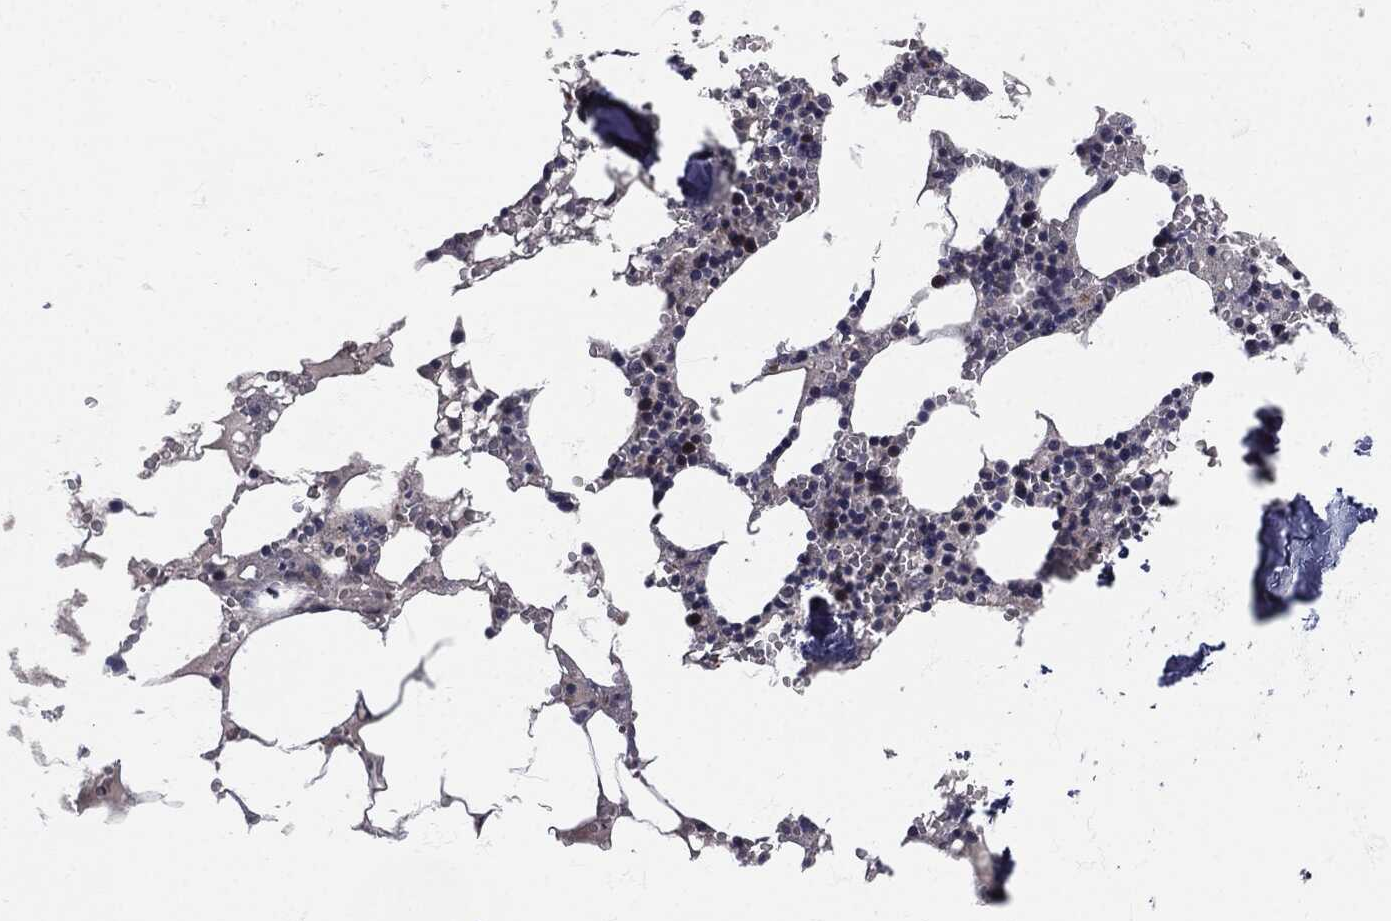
{"staining": {"intensity": "strong", "quantity": "<25%", "location": "nuclear"}, "tissue": "bone marrow", "cell_type": "Hematopoietic cells", "image_type": "normal", "snomed": [{"axis": "morphology", "description": "Normal tissue, NOS"}, {"axis": "topography", "description": "Bone marrow"}], "caption": "High-magnification brightfield microscopy of unremarkable bone marrow stained with DAB (3,3'-diaminobenzidine) (brown) and counterstained with hematoxylin (blue). hematopoietic cells exhibit strong nuclear staining is seen in approximately<25% of cells.", "gene": "SIGLEC9", "patient": {"sex": "female", "age": 64}}